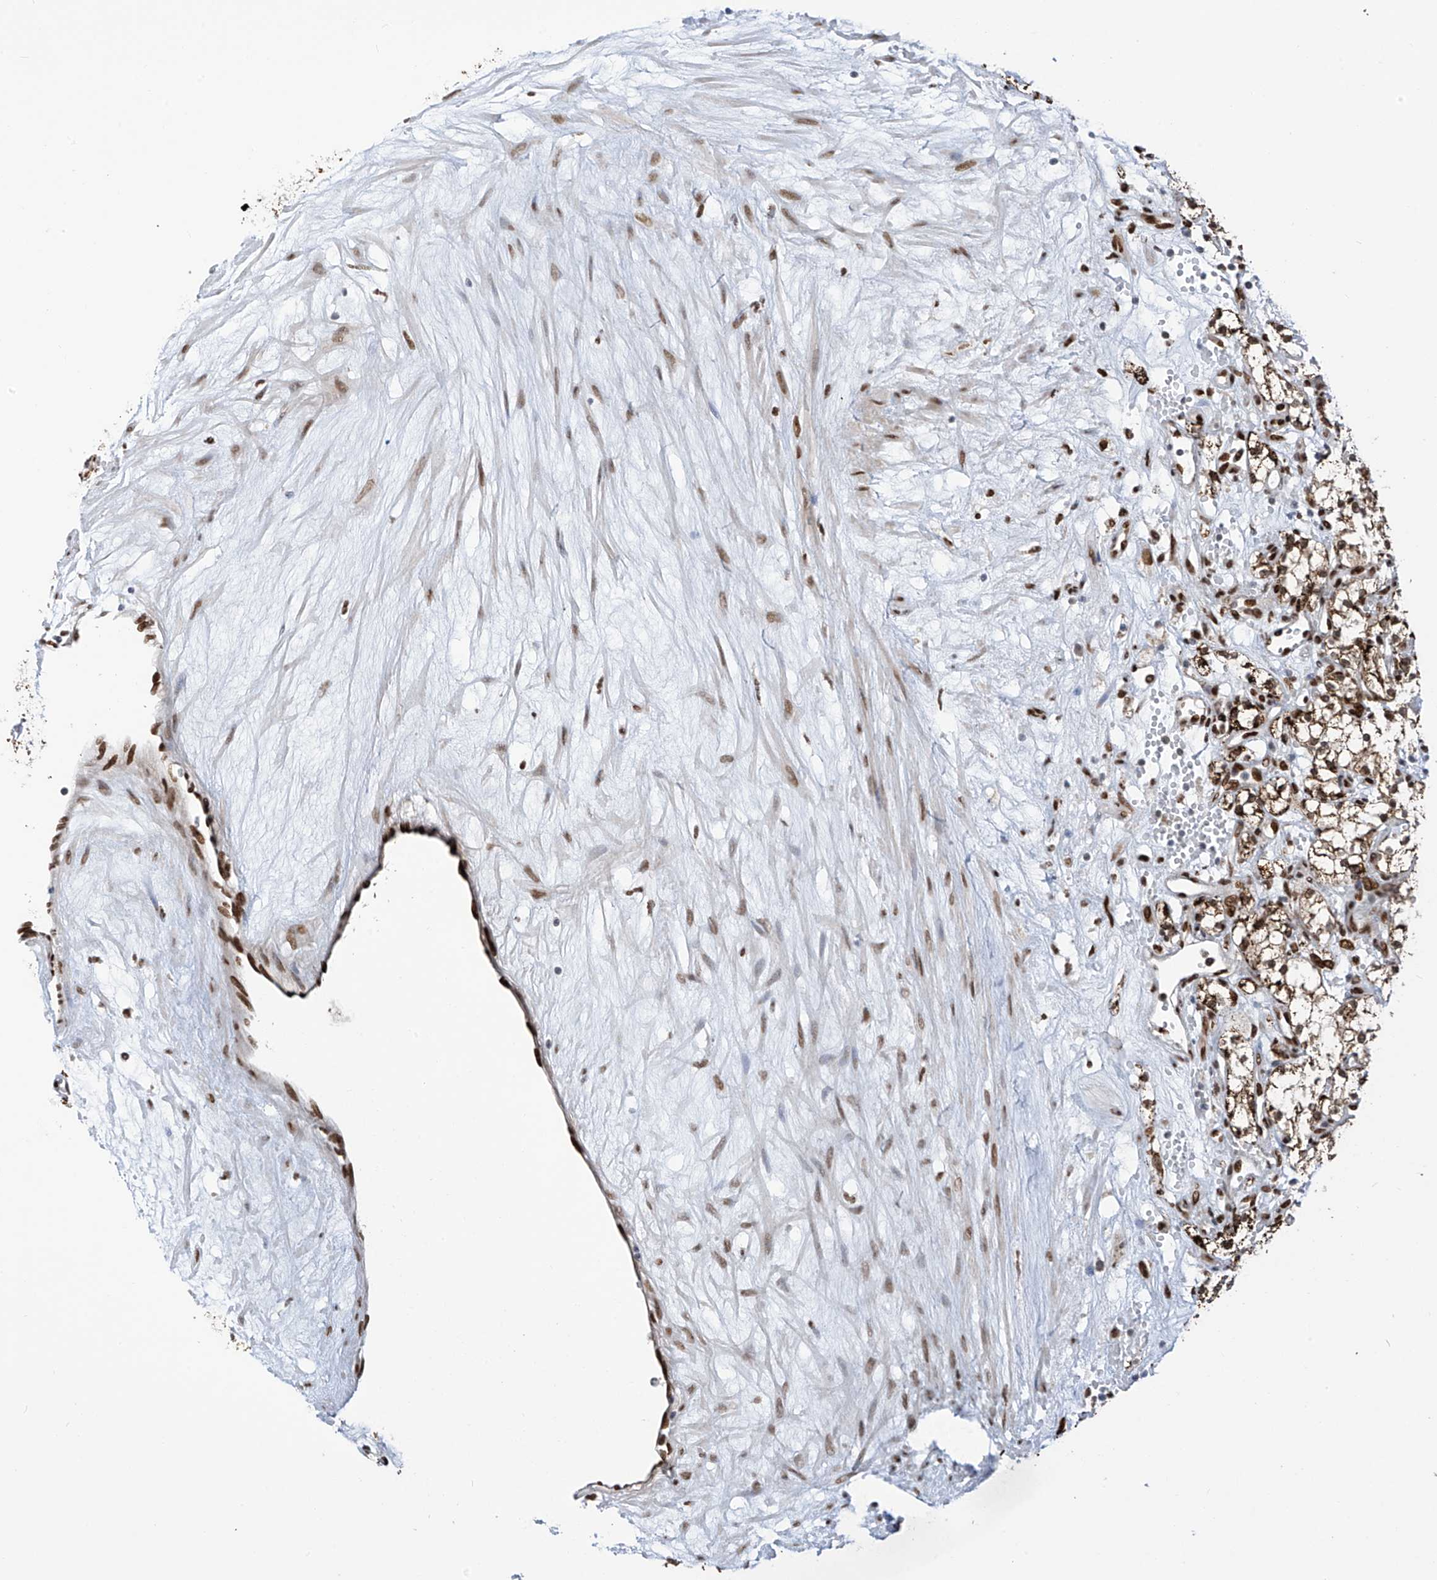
{"staining": {"intensity": "strong", "quantity": ">75%", "location": "cytoplasmic/membranous,nuclear"}, "tissue": "renal cancer", "cell_type": "Tumor cells", "image_type": "cancer", "snomed": [{"axis": "morphology", "description": "Adenocarcinoma, NOS"}, {"axis": "topography", "description": "Kidney"}], "caption": "Immunohistochemistry (IHC) image of neoplastic tissue: human adenocarcinoma (renal) stained using immunohistochemistry reveals high levels of strong protein expression localized specifically in the cytoplasmic/membranous and nuclear of tumor cells, appearing as a cytoplasmic/membranous and nuclear brown color.", "gene": "PM20D2", "patient": {"sex": "male", "age": 59}}